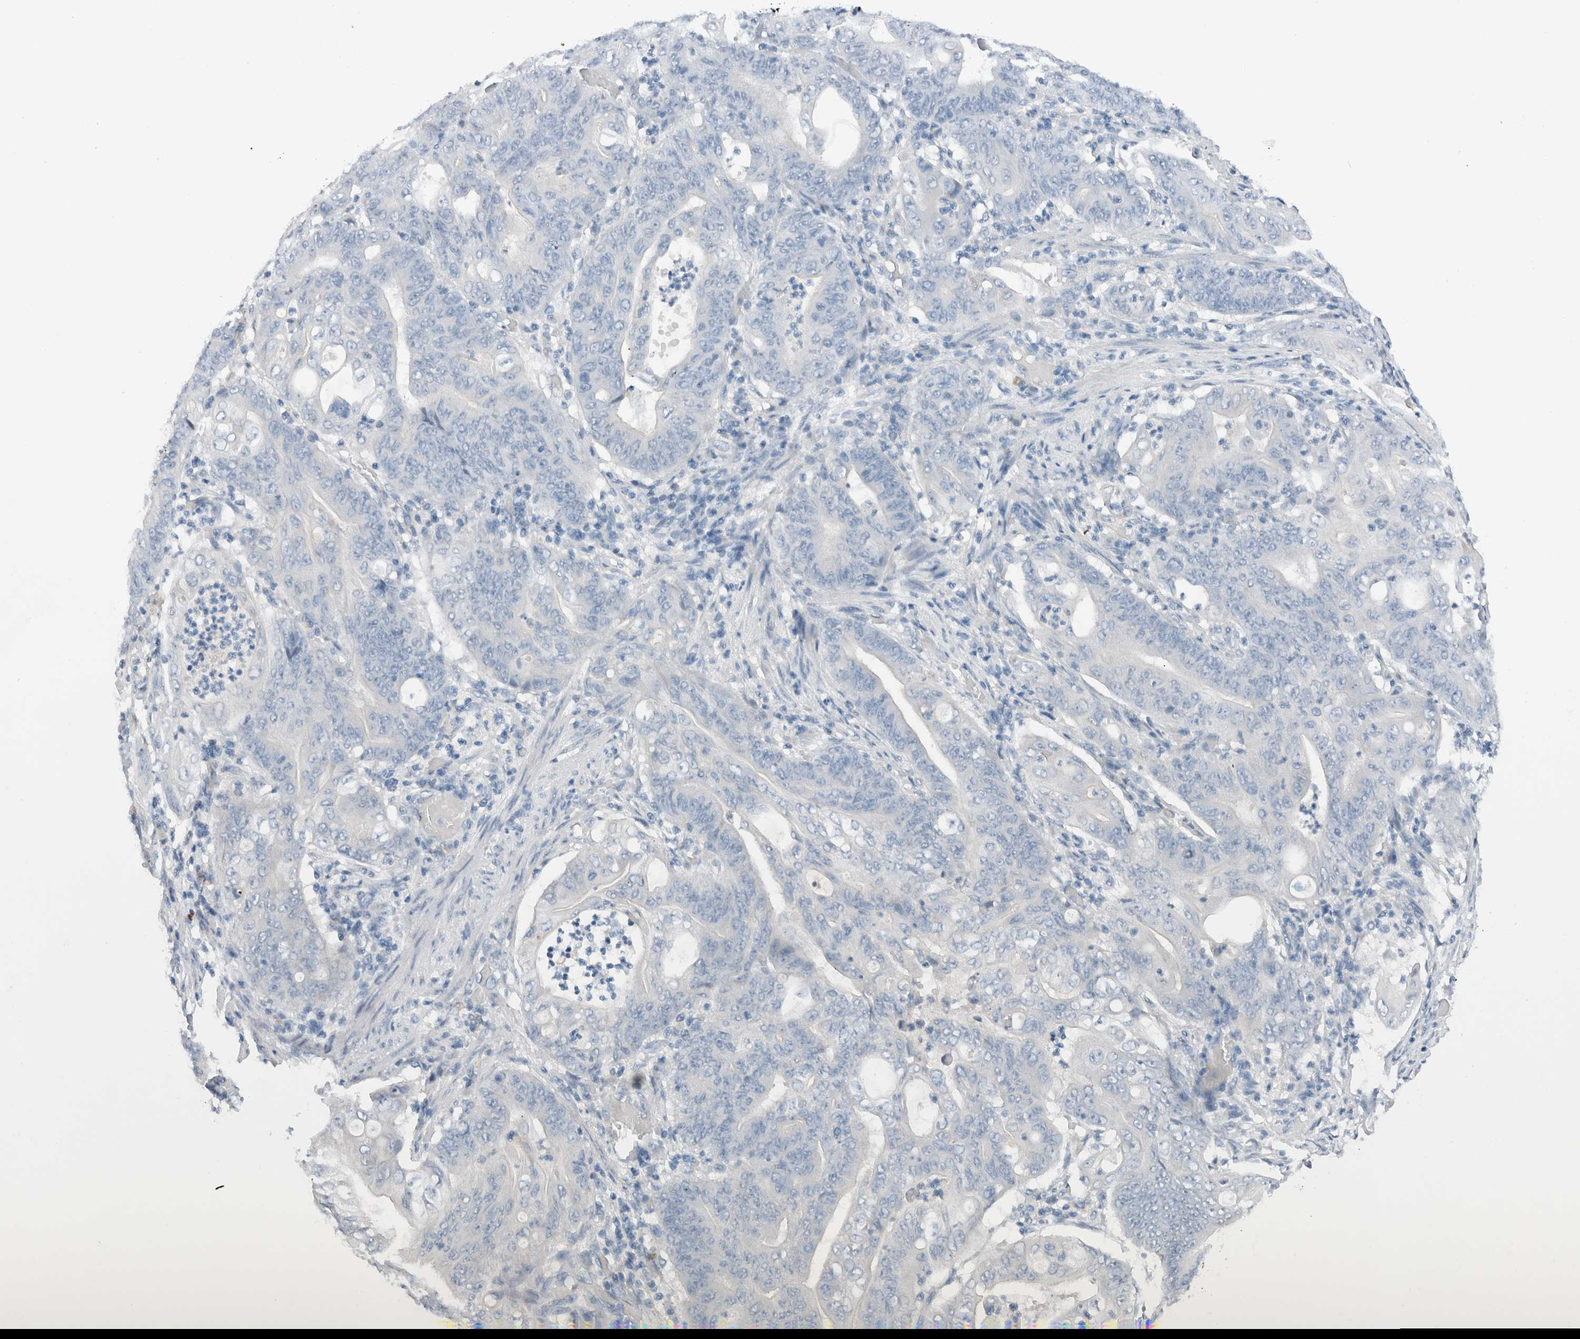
{"staining": {"intensity": "negative", "quantity": "none", "location": "none"}, "tissue": "stomach cancer", "cell_type": "Tumor cells", "image_type": "cancer", "snomed": [{"axis": "morphology", "description": "Adenocarcinoma, NOS"}, {"axis": "topography", "description": "Stomach"}], "caption": "Tumor cells are negative for protein expression in human stomach cancer.", "gene": "DUOX1", "patient": {"sex": "female", "age": 73}}